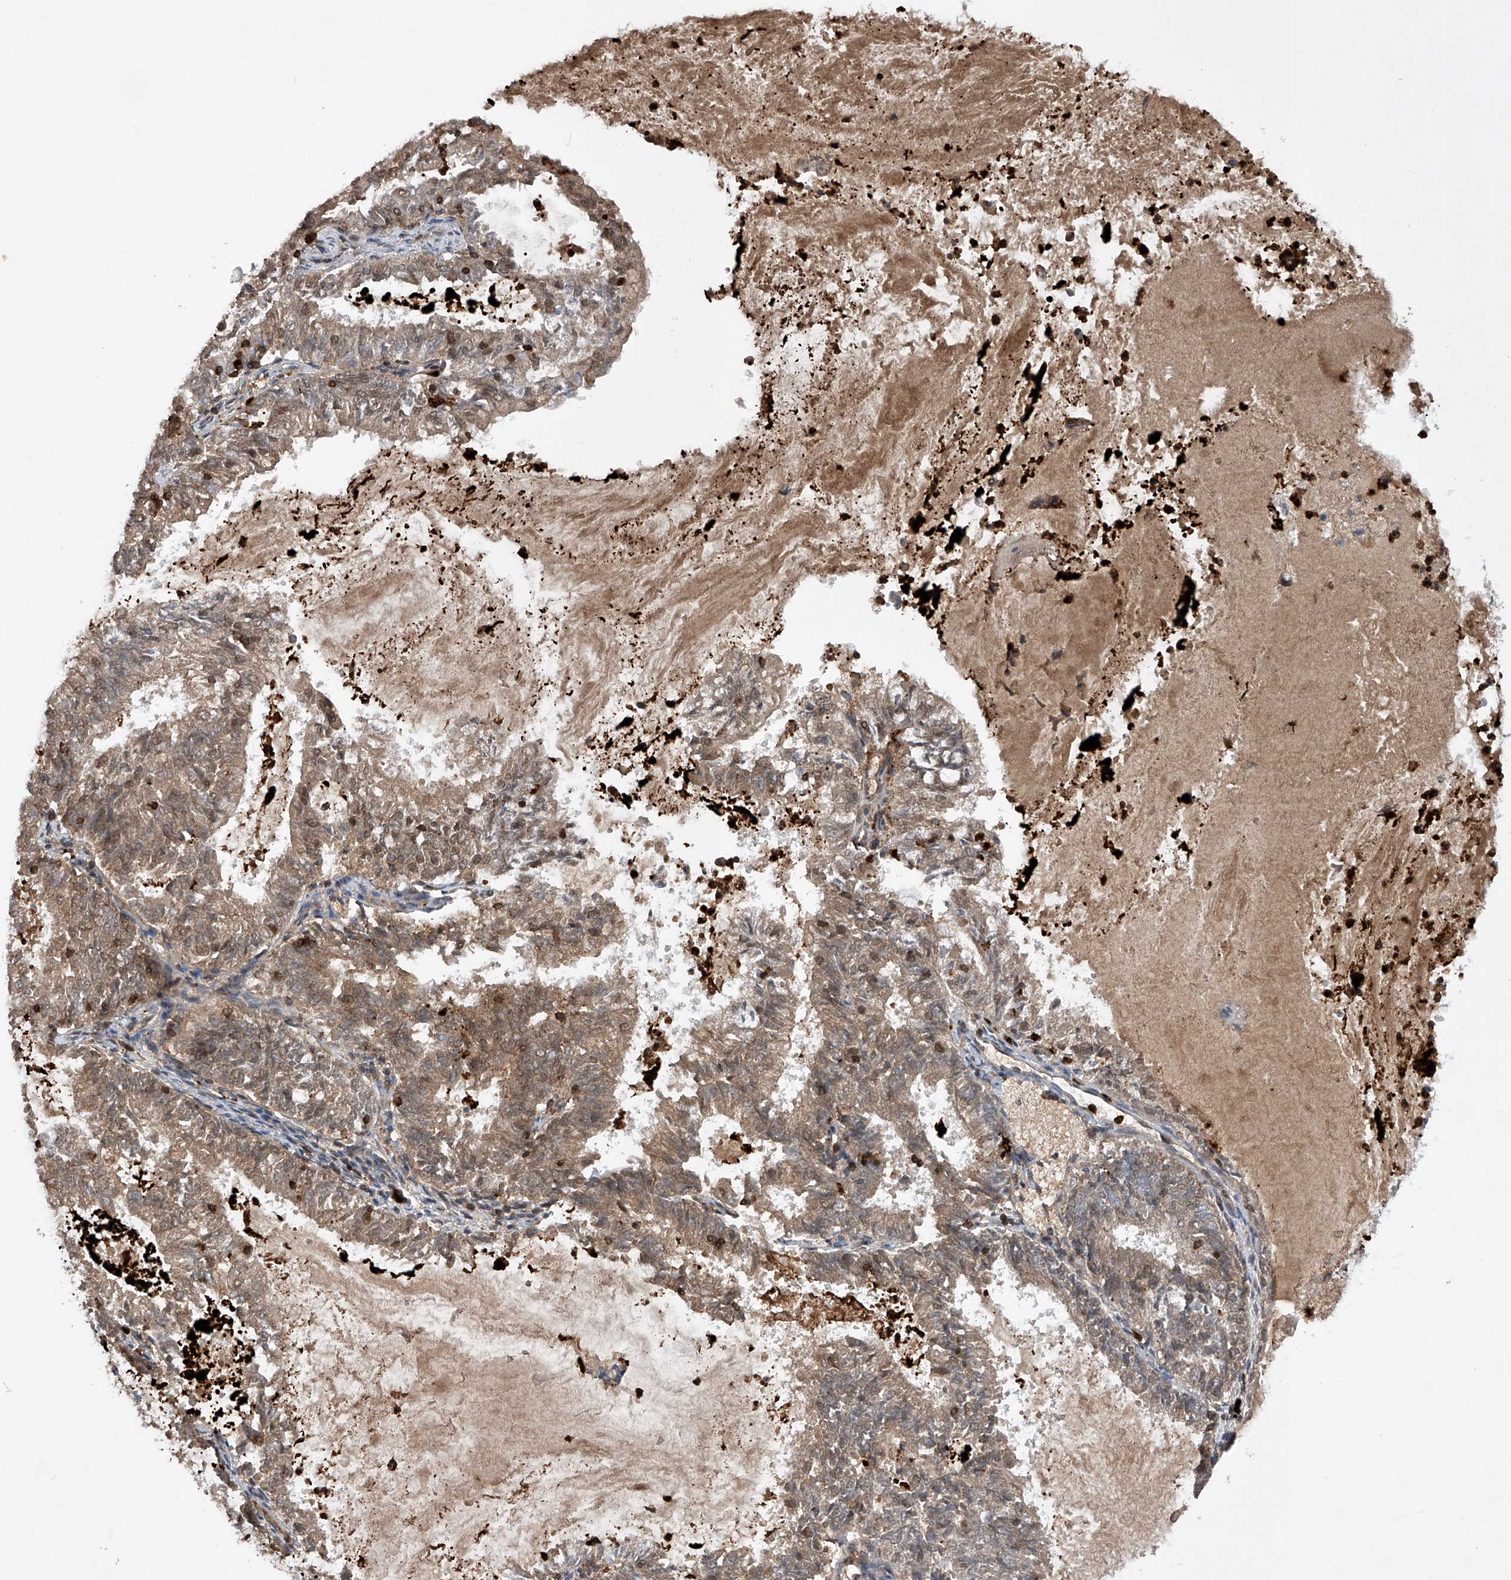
{"staining": {"intensity": "weak", "quantity": "25%-75%", "location": "cytoplasmic/membranous"}, "tissue": "endometrial cancer", "cell_type": "Tumor cells", "image_type": "cancer", "snomed": [{"axis": "morphology", "description": "Adenocarcinoma, NOS"}, {"axis": "topography", "description": "Endometrium"}], "caption": "Endometrial cancer (adenocarcinoma) stained with a brown dye displays weak cytoplasmic/membranous positive expression in approximately 25%-75% of tumor cells.", "gene": "ZNF280D", "patient": {"sex": "female", "age": 57}}